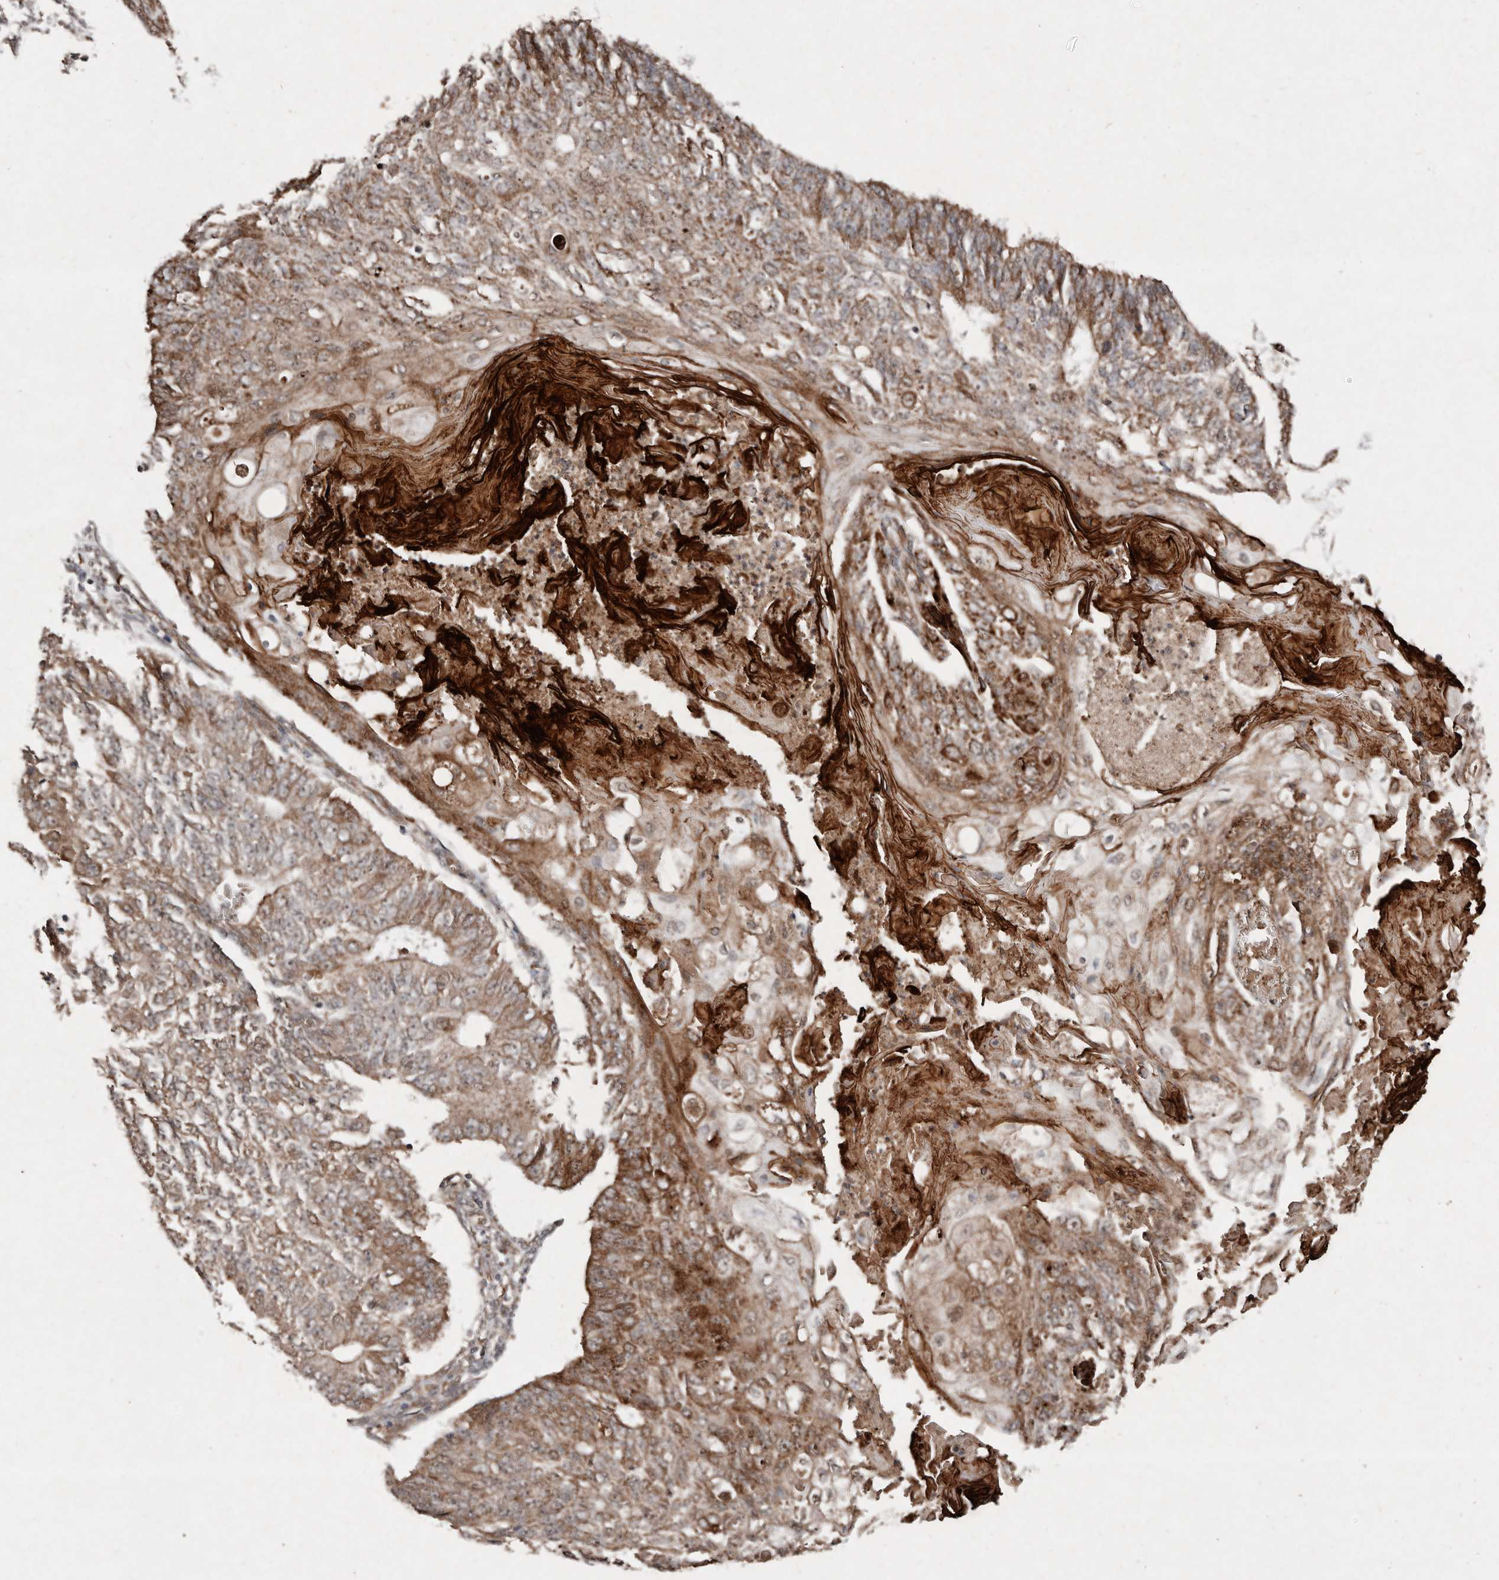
{"staining": {"intensity": "moderate", "quantity": ">75%", "location": "cytoplasmic/membranous"}, "tissue": "endometrial cancer", "cell_type": "Tumor cells", "image_type": "cancer", "snomed": [{"axis": "morphology", "description": "Adenocarcinoma, NOS"}, {"axis": "topography", "description": "Endometrium"}], "caption": "A histopathology image showing moderate cytoplasmic/membranous expression in about >75% of tumor cells in endometrial adenocarcinoma, as visualized by brown immunohistochemical staining.", "gene": "DIP2C", "patient": {"sex": "female", "age": 32}}